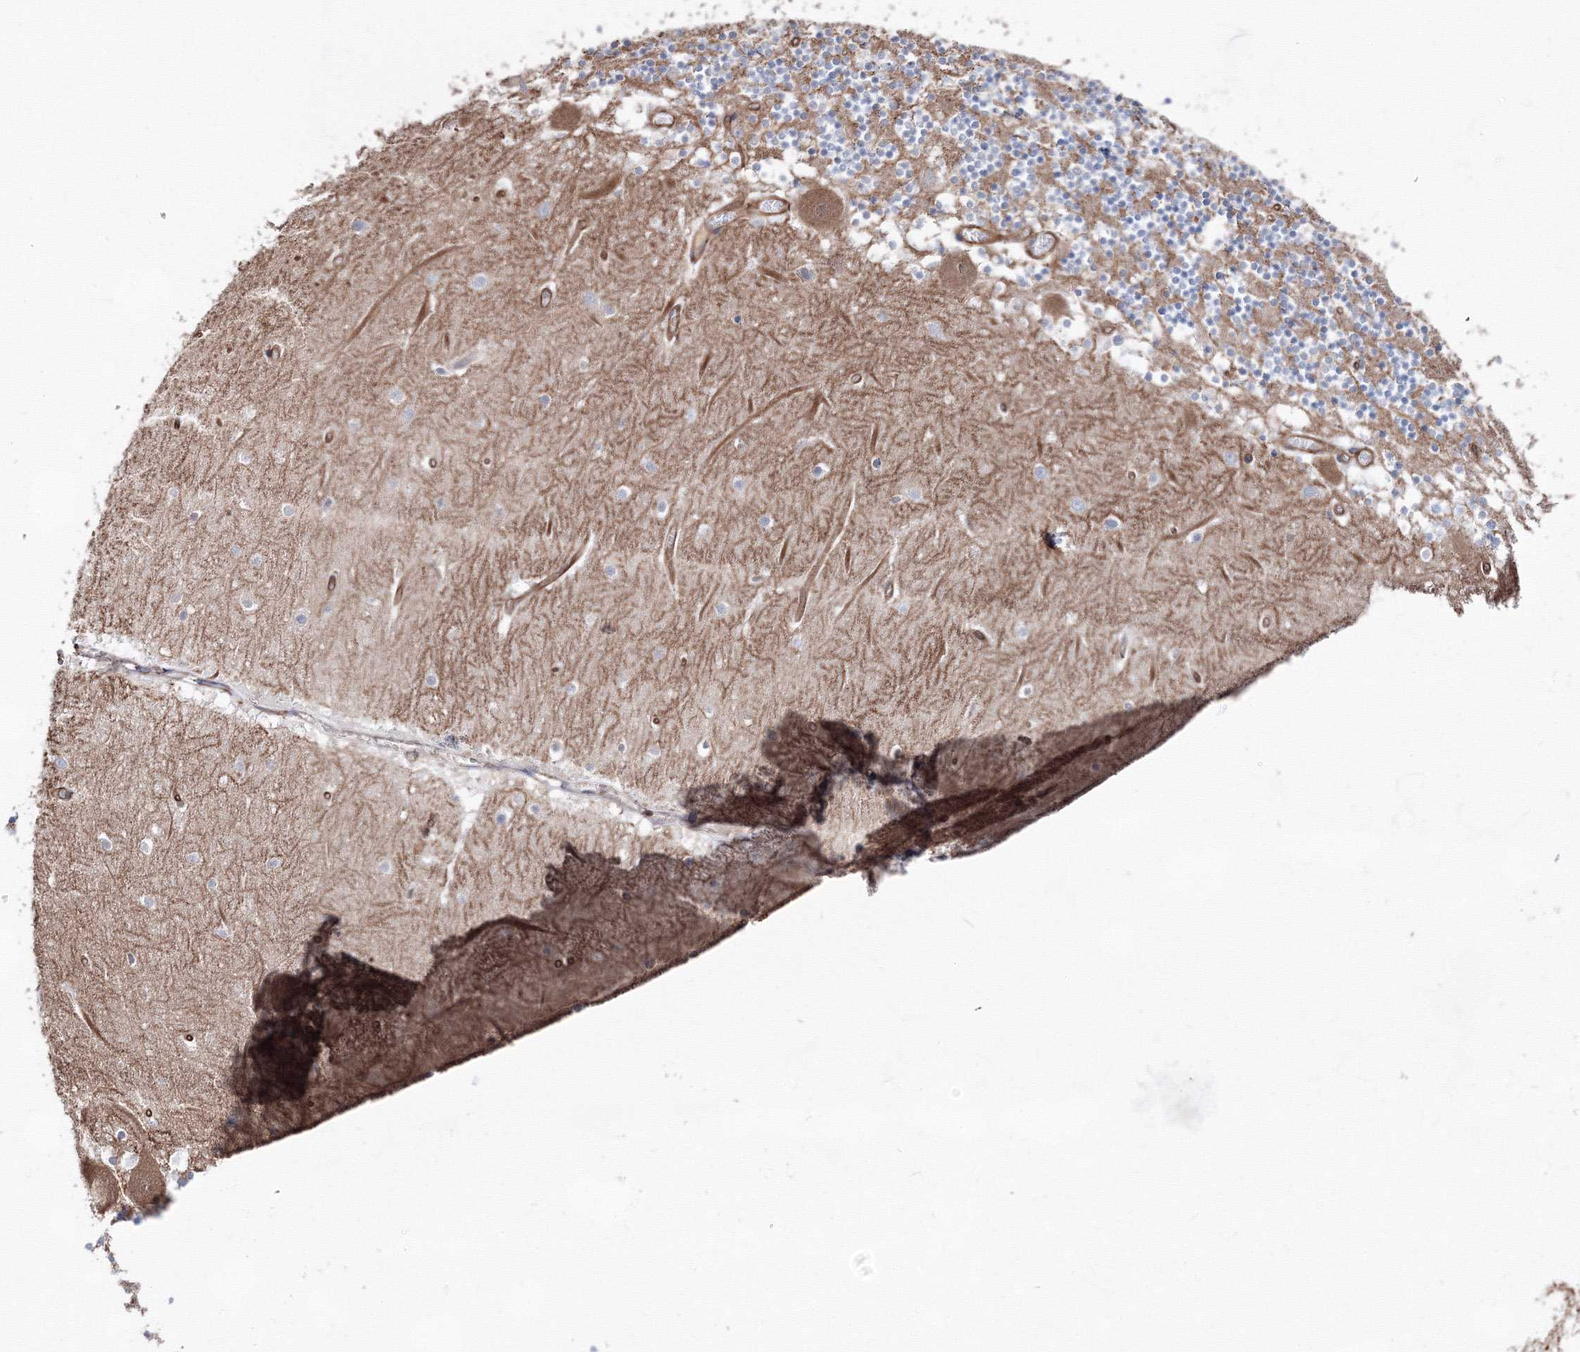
{"staining": {"intensity": "moderate", "quantity": ">75%", "location": "cytoplasmic/membranous"}, "tissue": "cerebellum", "cell_type": "Cells in granular layer", "image_type": "normal", "snomed": [{"axis": "morphology", "description": "Normal tissue, NOS"}, {"axis": "topography", "description": "Cerebellum"}], "caption": "Immunohistochemistry (DAB (3,3'-diaminobenzidine)) staining of benign human cerebellum shows moderate cytoplasmic/membranous protein positivity in approximately >75% of cells in granular layer.", "gene": "ANKRD37", "patient": {"sex": "female", "age": 28}}